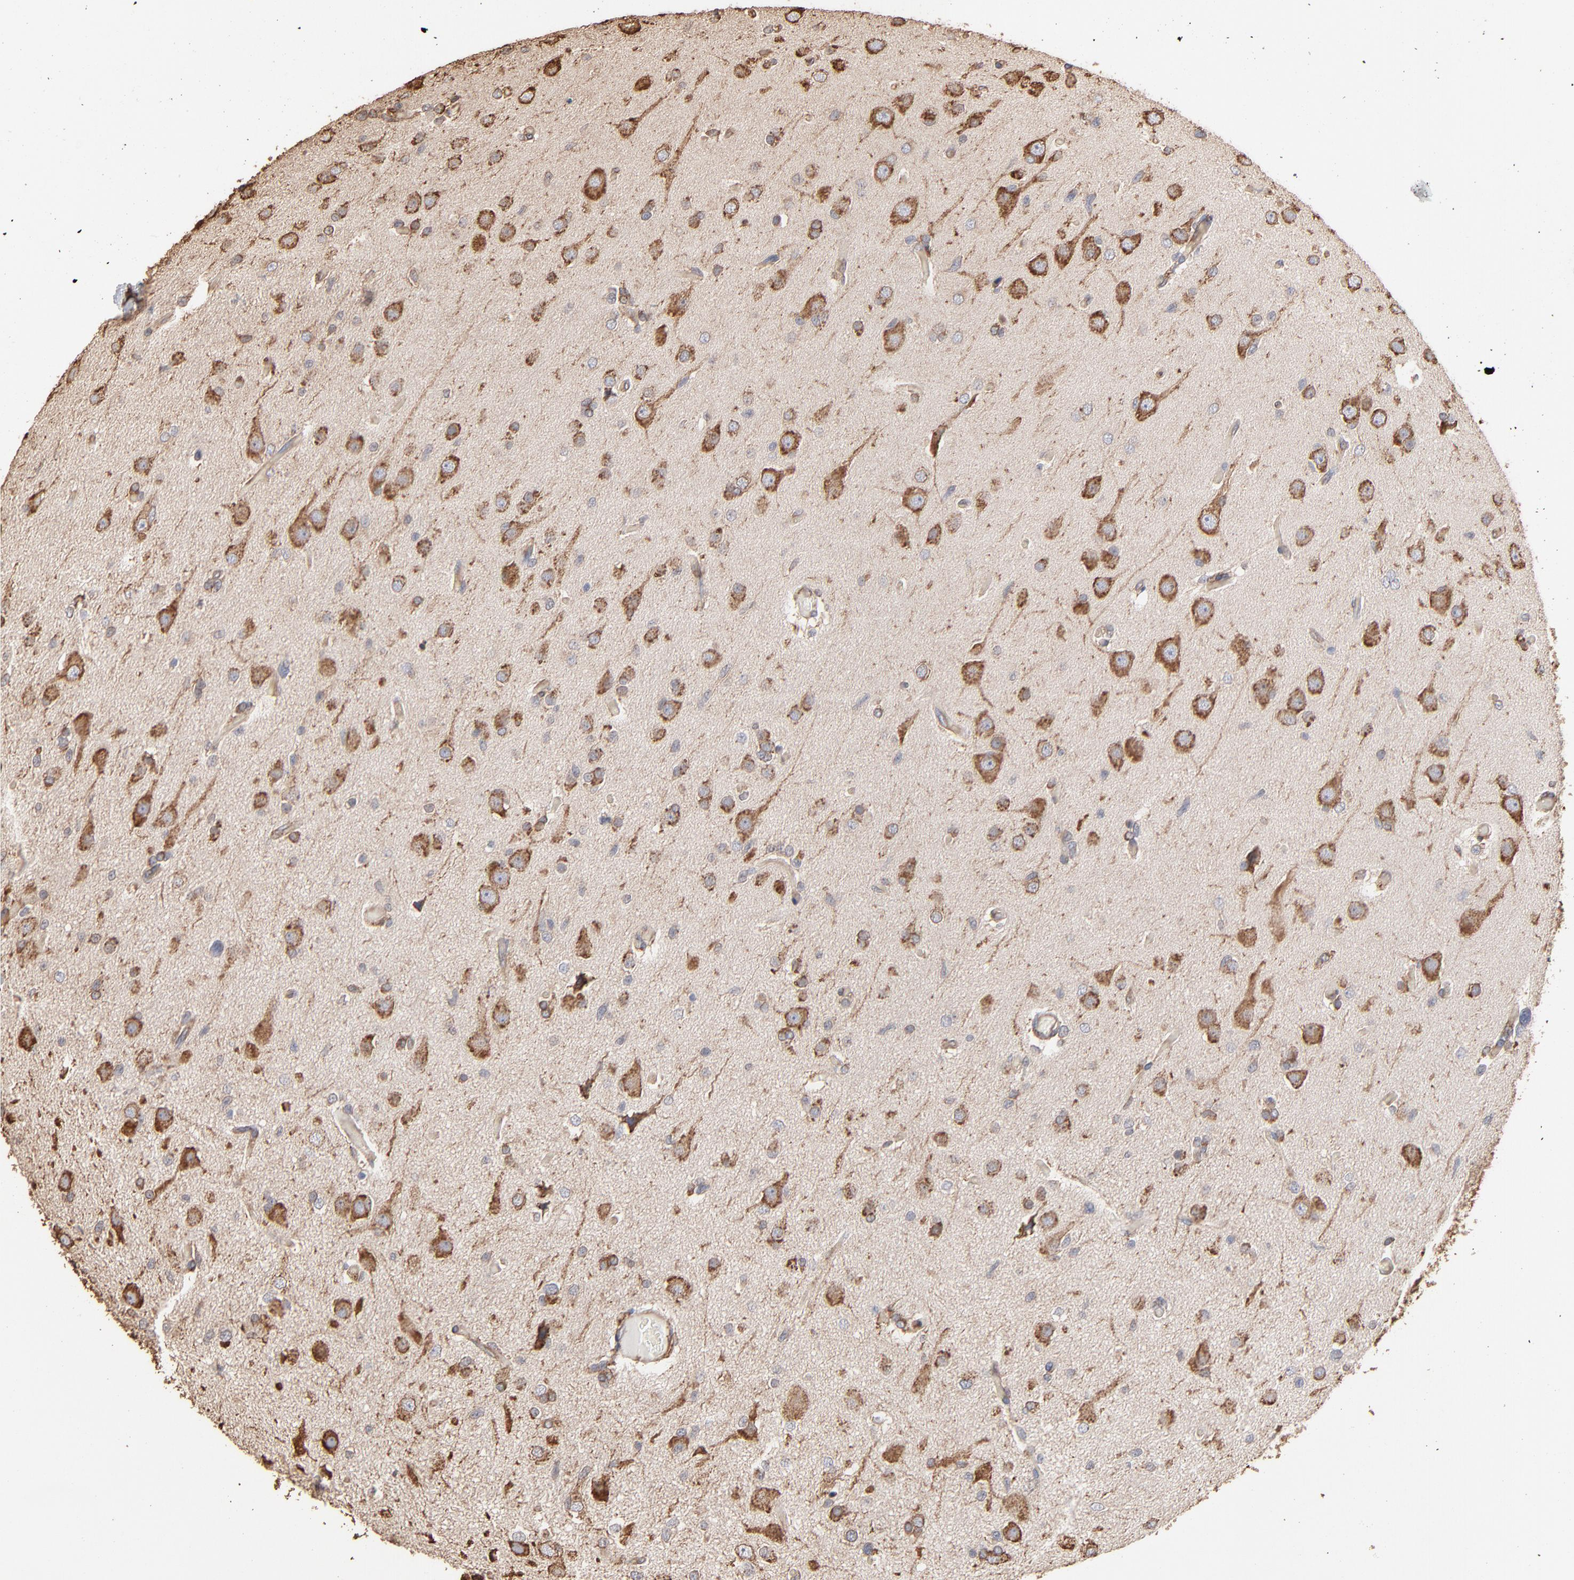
{"staining": {"intensity": "moderate", "quantity": ">75%", "location": "cytoplasmic/membranous"}, "tissue": "glioma", "cell_type": "Tumor cells", "image_type": "cancer", "snomed": [{"axis": "morphology", "description": "Glioma, malignant, High grade"}, {"axis": "topography", "description": "Brain"}], "caption": "This is an image of immunohistochemistry (IHC) staining of glioma, which shows moderate positivity in the cytoplasmic/membranous of tumor cells.", "gene": "PDIA3", "patient": {"sex": "male", "age": 33}}